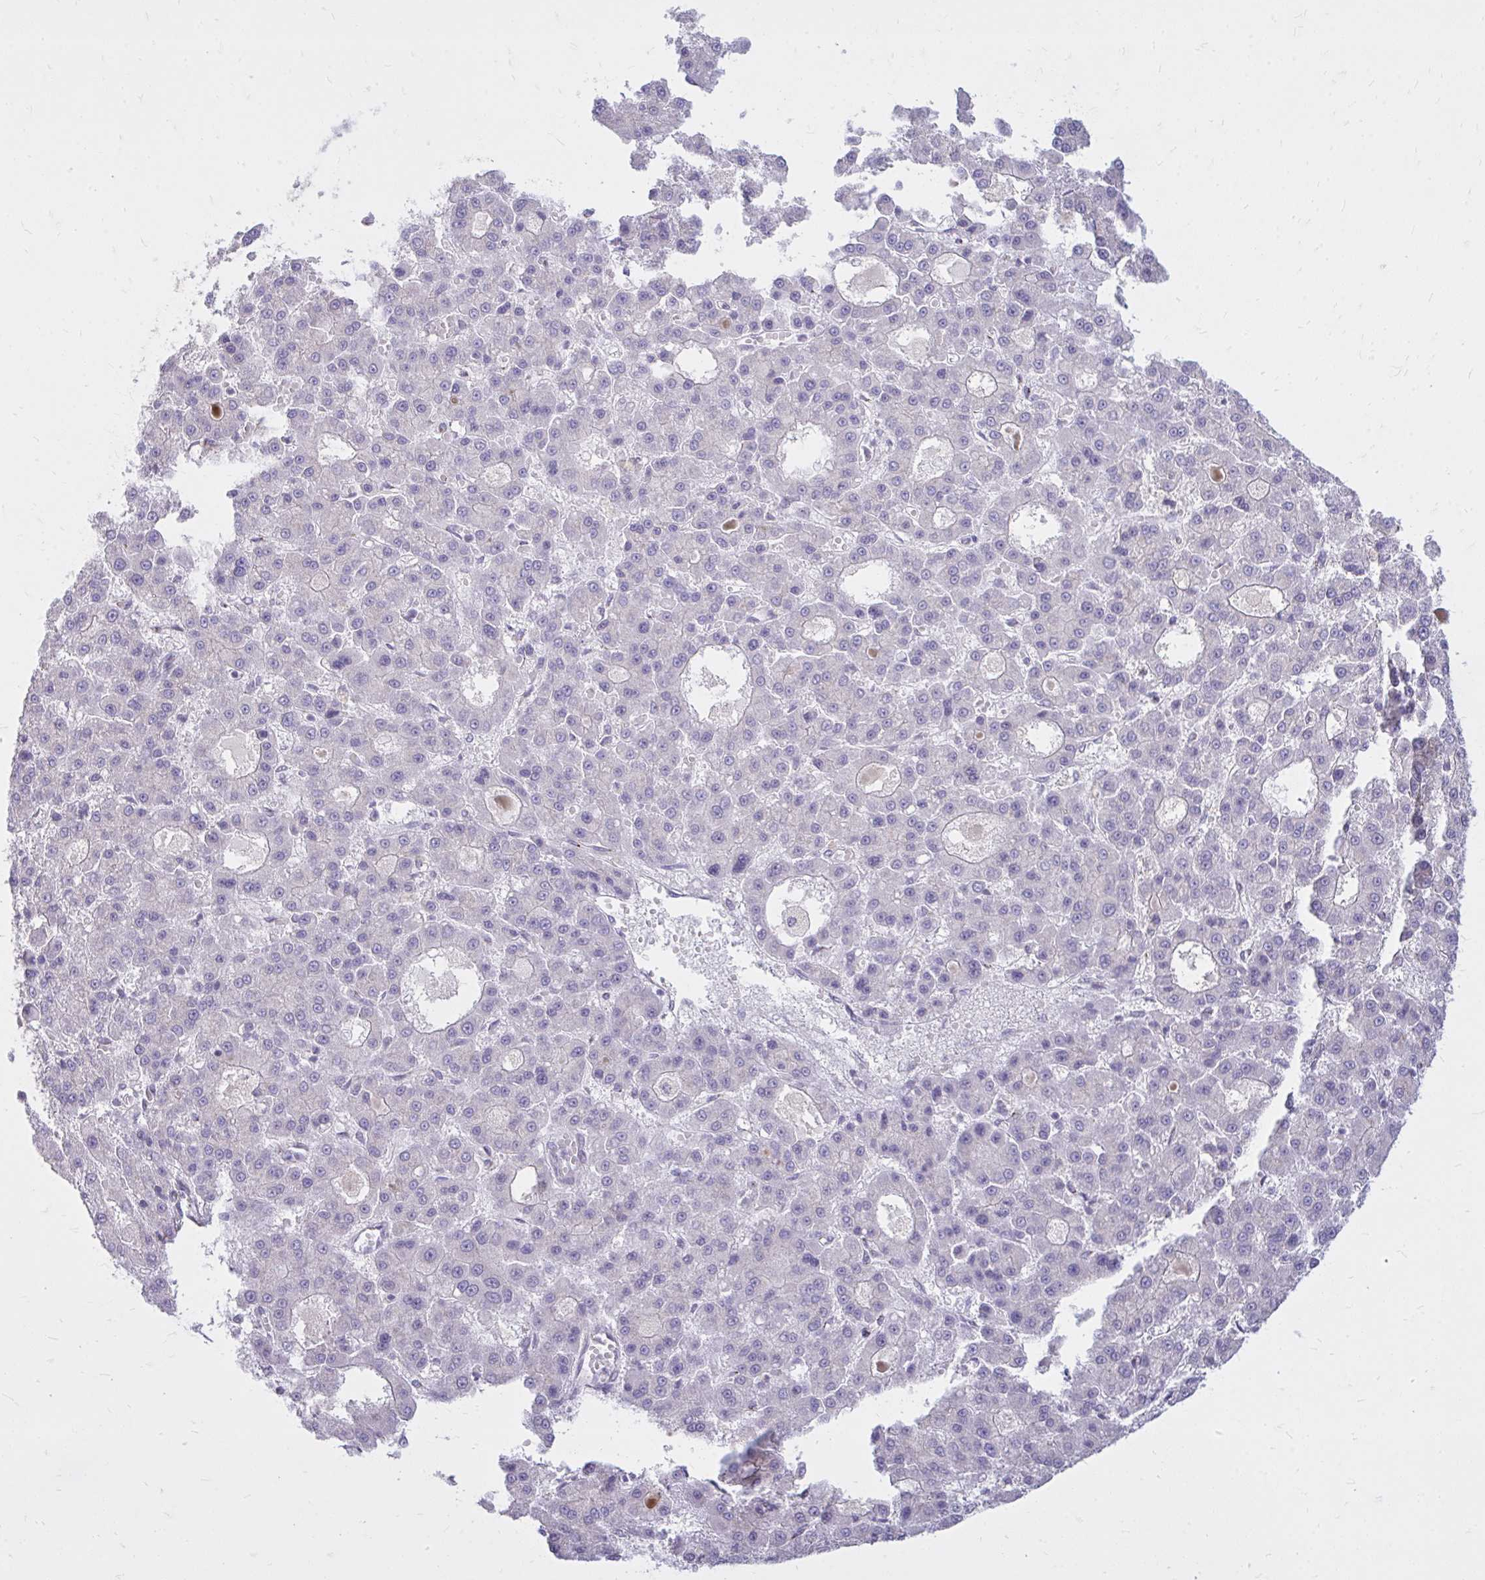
{"staining": {"intensity": "negative", "quantity": "none", "location": "none"}, "tissue": "liver cancer", "cell_type": "Tumor cells", "image_type": "cancer", "snomed": [{"axis": "morphology", "description": "Carcinoma, Hepatocellular, NOS"}, {"axis": "topography", "description": "Liver"}], "caption": "The photomicrograph shows no significant staining in tumor cells of liver hepatocellular carcinoma.", "gene": "RAB6B", "patient": {"sex": "male", "age": 70}}